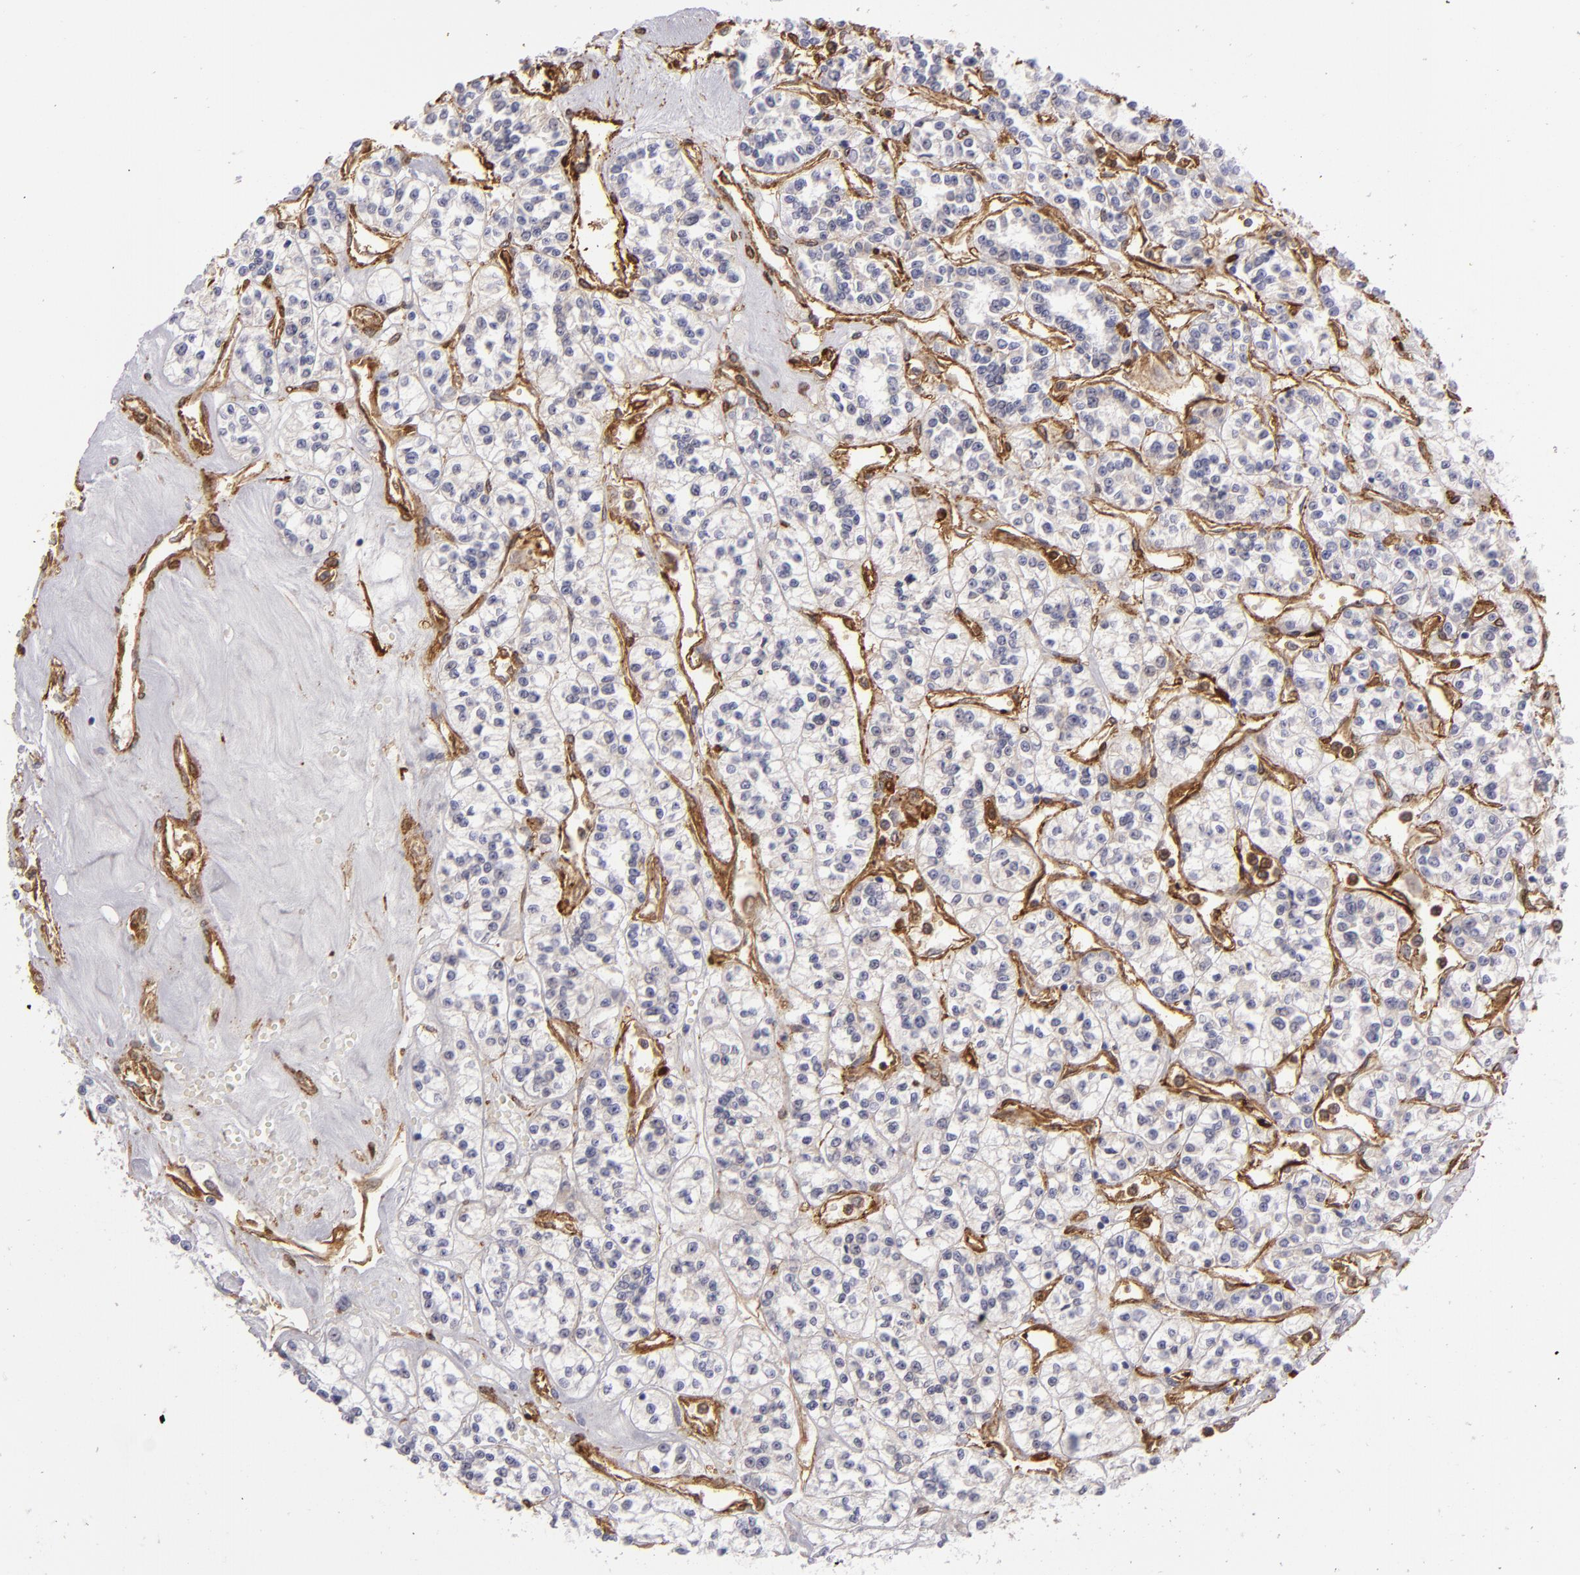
{"staining": {"intensity": "negative", "quantity": "none", "location": "none"}, "tissue": "renal cancer", "cell_type": "Tumor cells", "image_type": "cancer", "snomed": [{"axis": "morphology", "description": "Adenocarcinoma, NOS"}, {"axis": "topography", "description": "Kidney"}], "caption": "Tumor cells are negative for protein expression in human renal cancer (adenocarcinoma).", "gene": "VCL", "patient": {"sex": "female", "age": 76}}